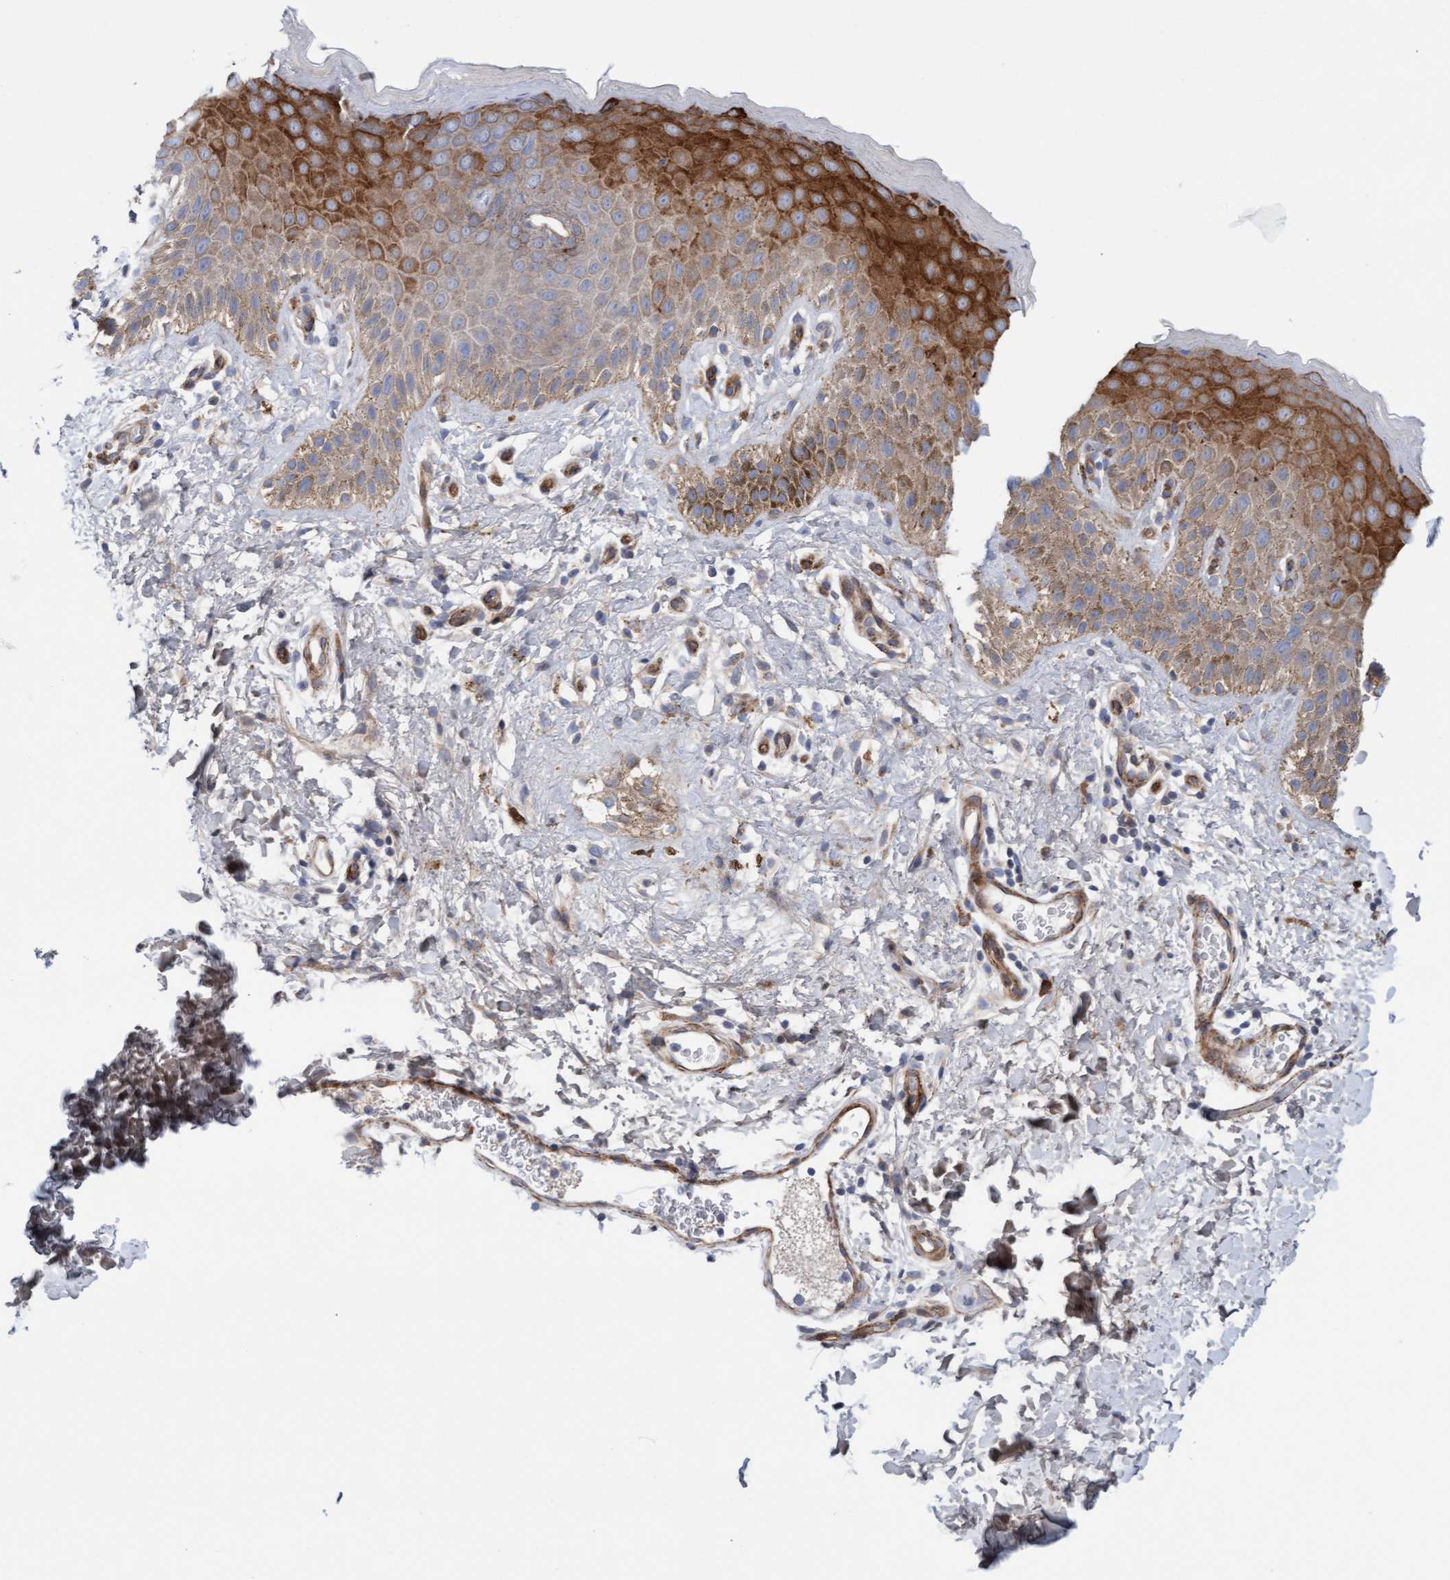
{"staining": {"intensity": "strong", "quantity": "<25%", "location": "cytoplasmic/membranous"}, "tissue": "skin", "cell_type": "Epidermal cells", "image_type": "normal", "snomed": [{"axis": "morphology", "description": "Normal tissue, NOS"}, {"axis": "topography", "description": "Anal"}], "caption": "IHC histopathology image of unremarkable skin: human skin stained using IHC exhibits medium levels of strong protein expression localized specifically in the cytoplasmic/membranous of epidermal cells, appearing as a cytoplasmic/membranous brown color.", "gene": "CDK5RAP3", "patient": {"sex": "male", "age": 44}}